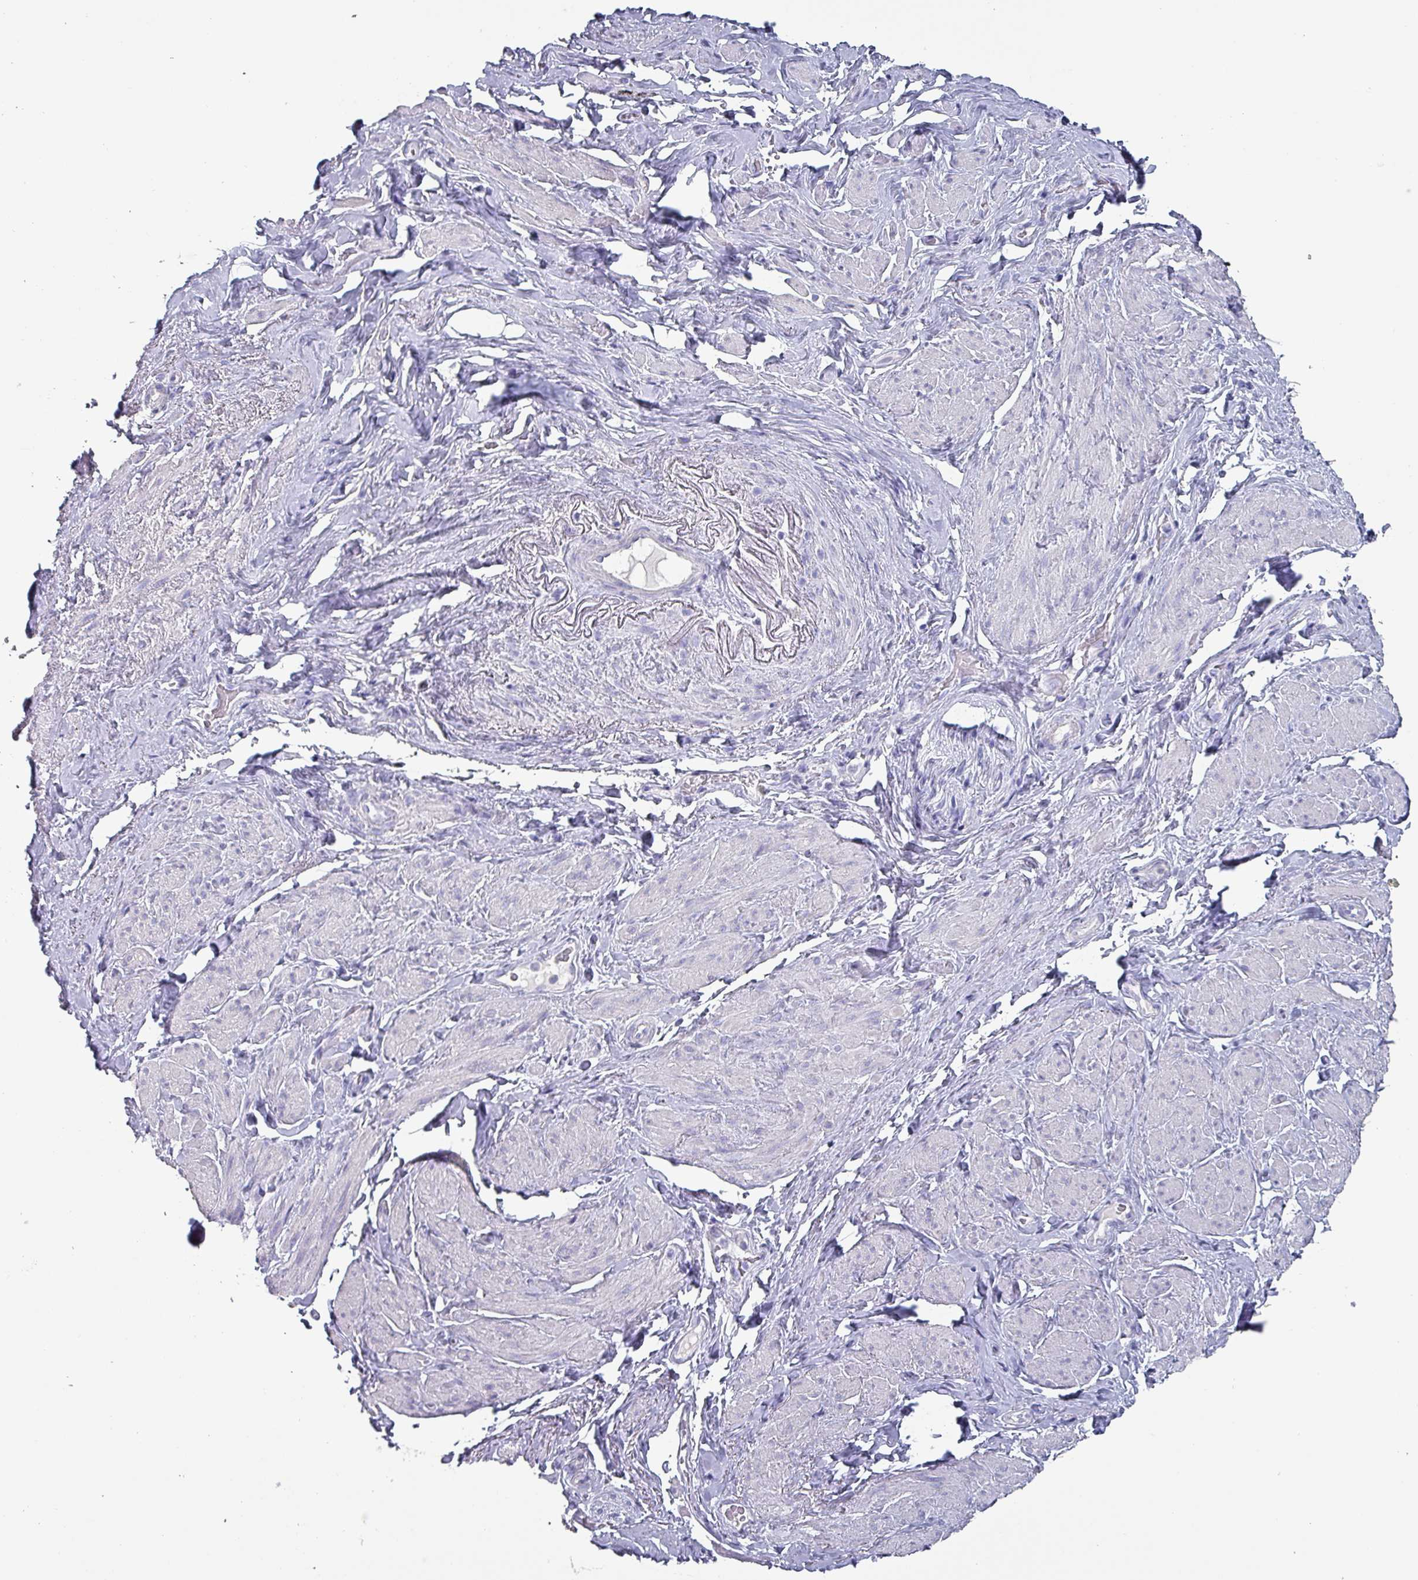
{"staining": {"intensity": "negative", "quantity": "none", "location": "none"}, "tissue": "smooth muscle", "cell_type": "Smooth muscle cells", "image_type": "normal", "snomed": [{"axis": "morphology", "description": "Normal tissue, NOS"}, {"axis": "topography", "description": "Smooth muscle"}, {"axis": "topography", "description": "Peripheral nerve tissue"}], "caption": "Smooth muscle cells show no significant protein expression in benign smooth muscle. The staining is performed using DAB (3,3'-diaminobenzidine) brown chromogen with nuclei counter-stained in using hematoxylin.", "gene": "INS", "patient": {"sex": "male", "age": 69}}